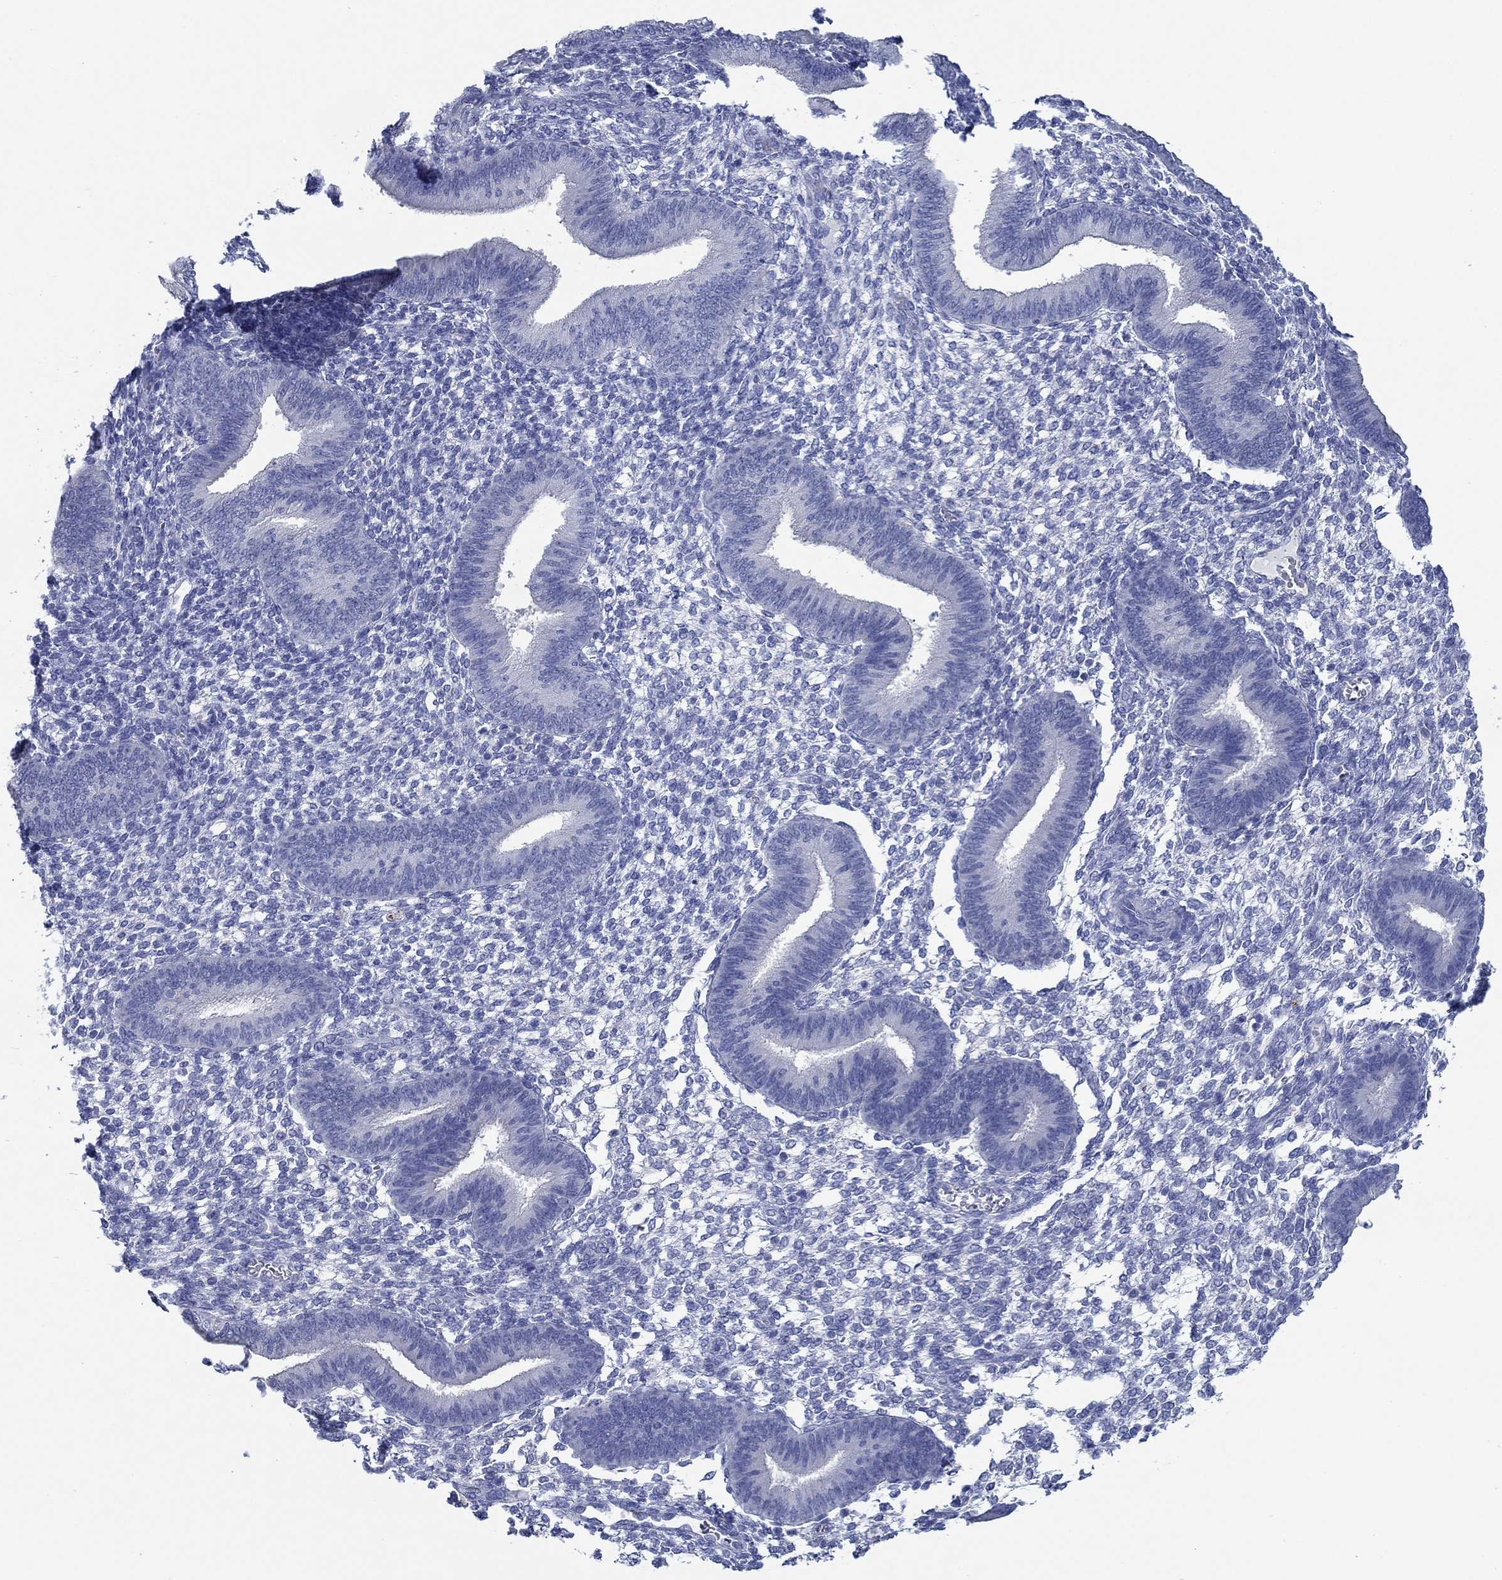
{"staining": {"intensity": "negative", "quantity": "none", "location": "none"}, "tissue": "endometrium", "cell_type": "Cells in endometrial stroma", "image_type": "normal", "snomed": [{"axis": "morphology", "description": "Normal tissue, NOS"}, {"axis": "topography", "description": "Endometrium"}], "caption": "IHC photomicrograph of unremarkable endometrium: endometrium stained with DAB exhibits no significant protein staining in cells in endometrial stroma.", "gene": "TOMM20L", "patient": {"sex": "female", "age": 39}}